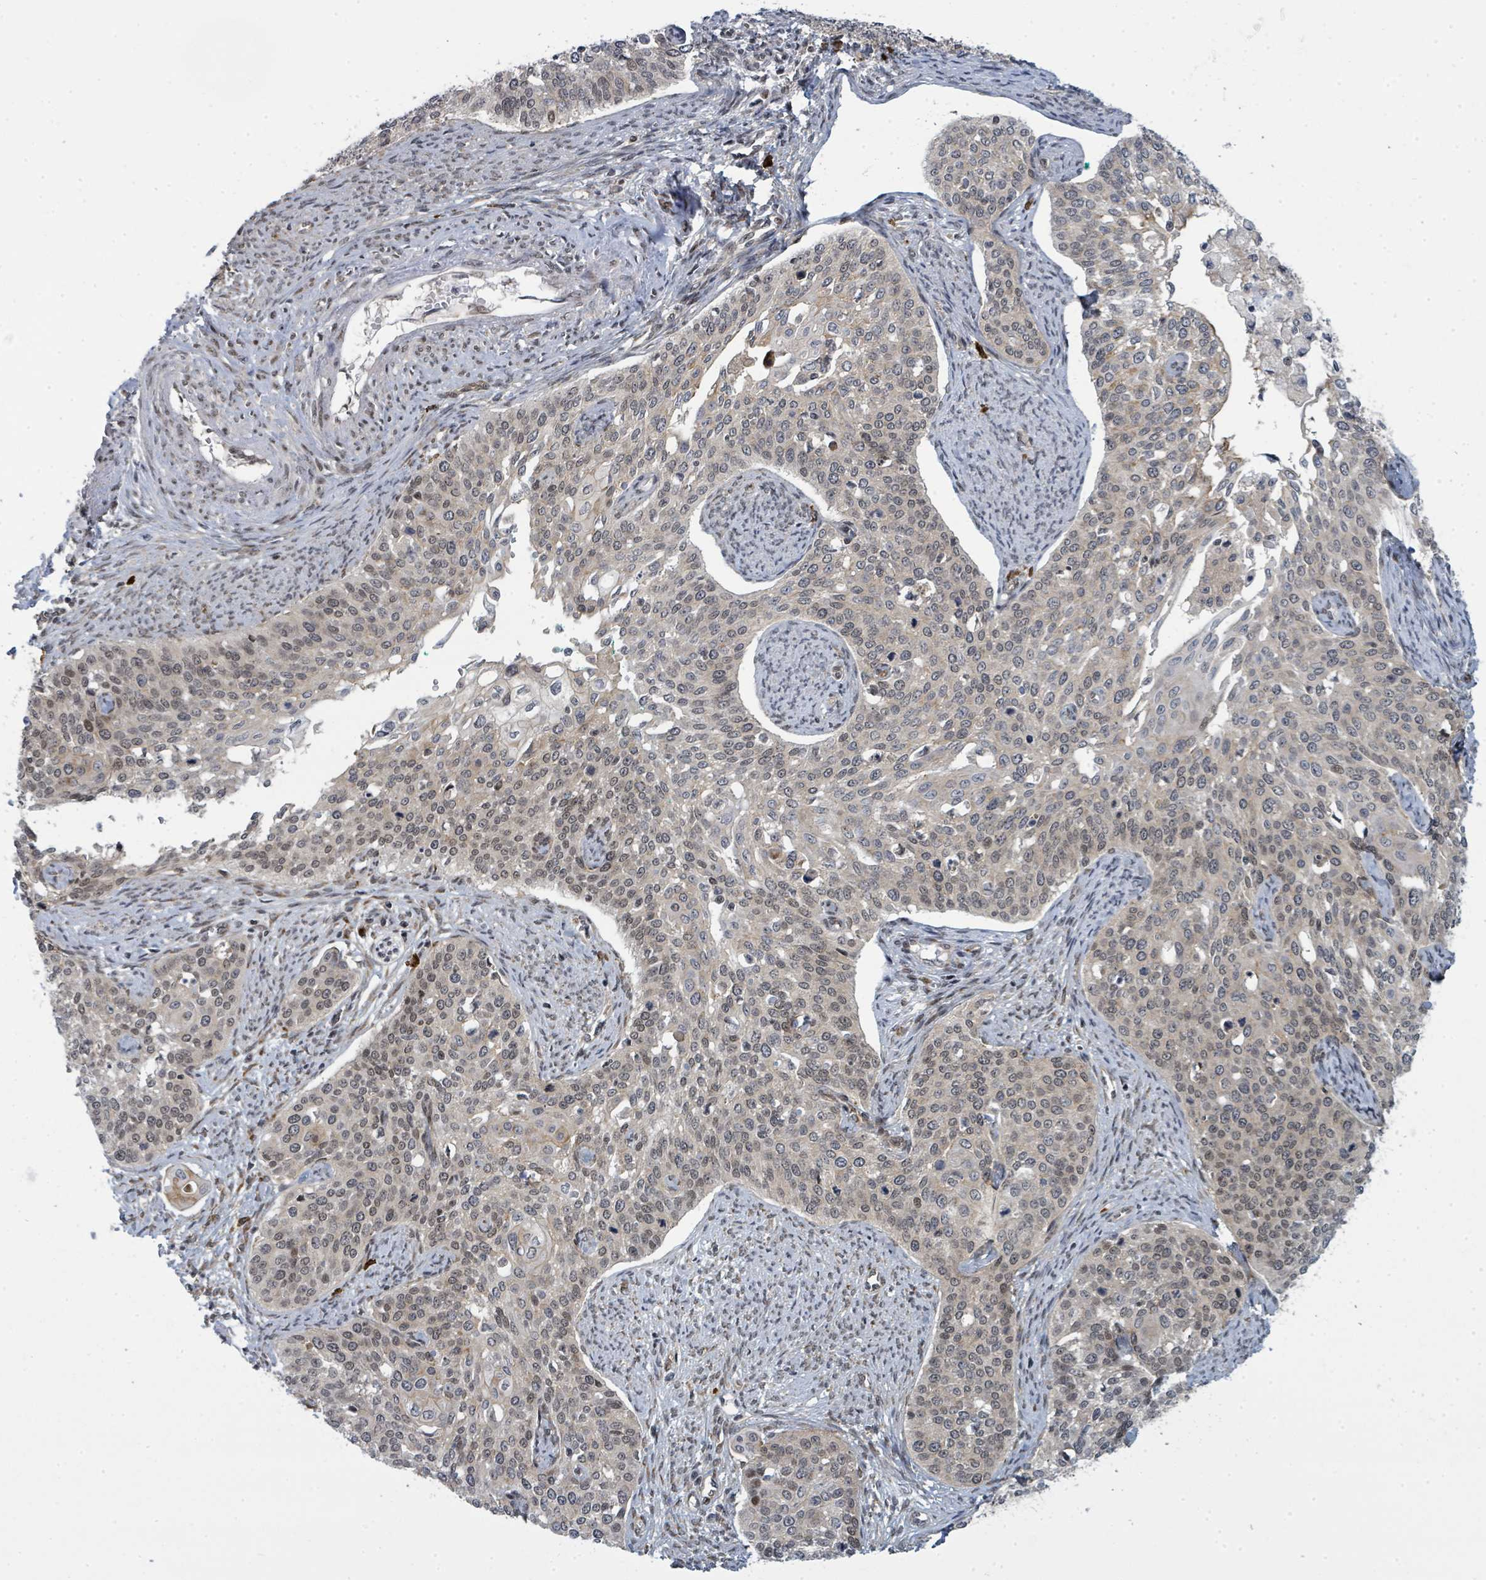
{"staining": {"intensity": "moderate", "quantity": "25%-75%", "location": "nuclear"}, "tissue": "cervical cancer", "cell_type": "Tumor cells", "image_type": "cancer", "snomed": [{"axis": "morphology", "description": "Squamous cell carcinoma, NOS"}, {"axis": "topography", "description": "Cervix"}], "caption": "A photomicrograph of cervical squamous cell carcinoma stained for a protein exhibits moderate nuclear brown staining in tumor cells.", "gene": "PSMG2", "patient": {"sex": "female", "age": 44}}